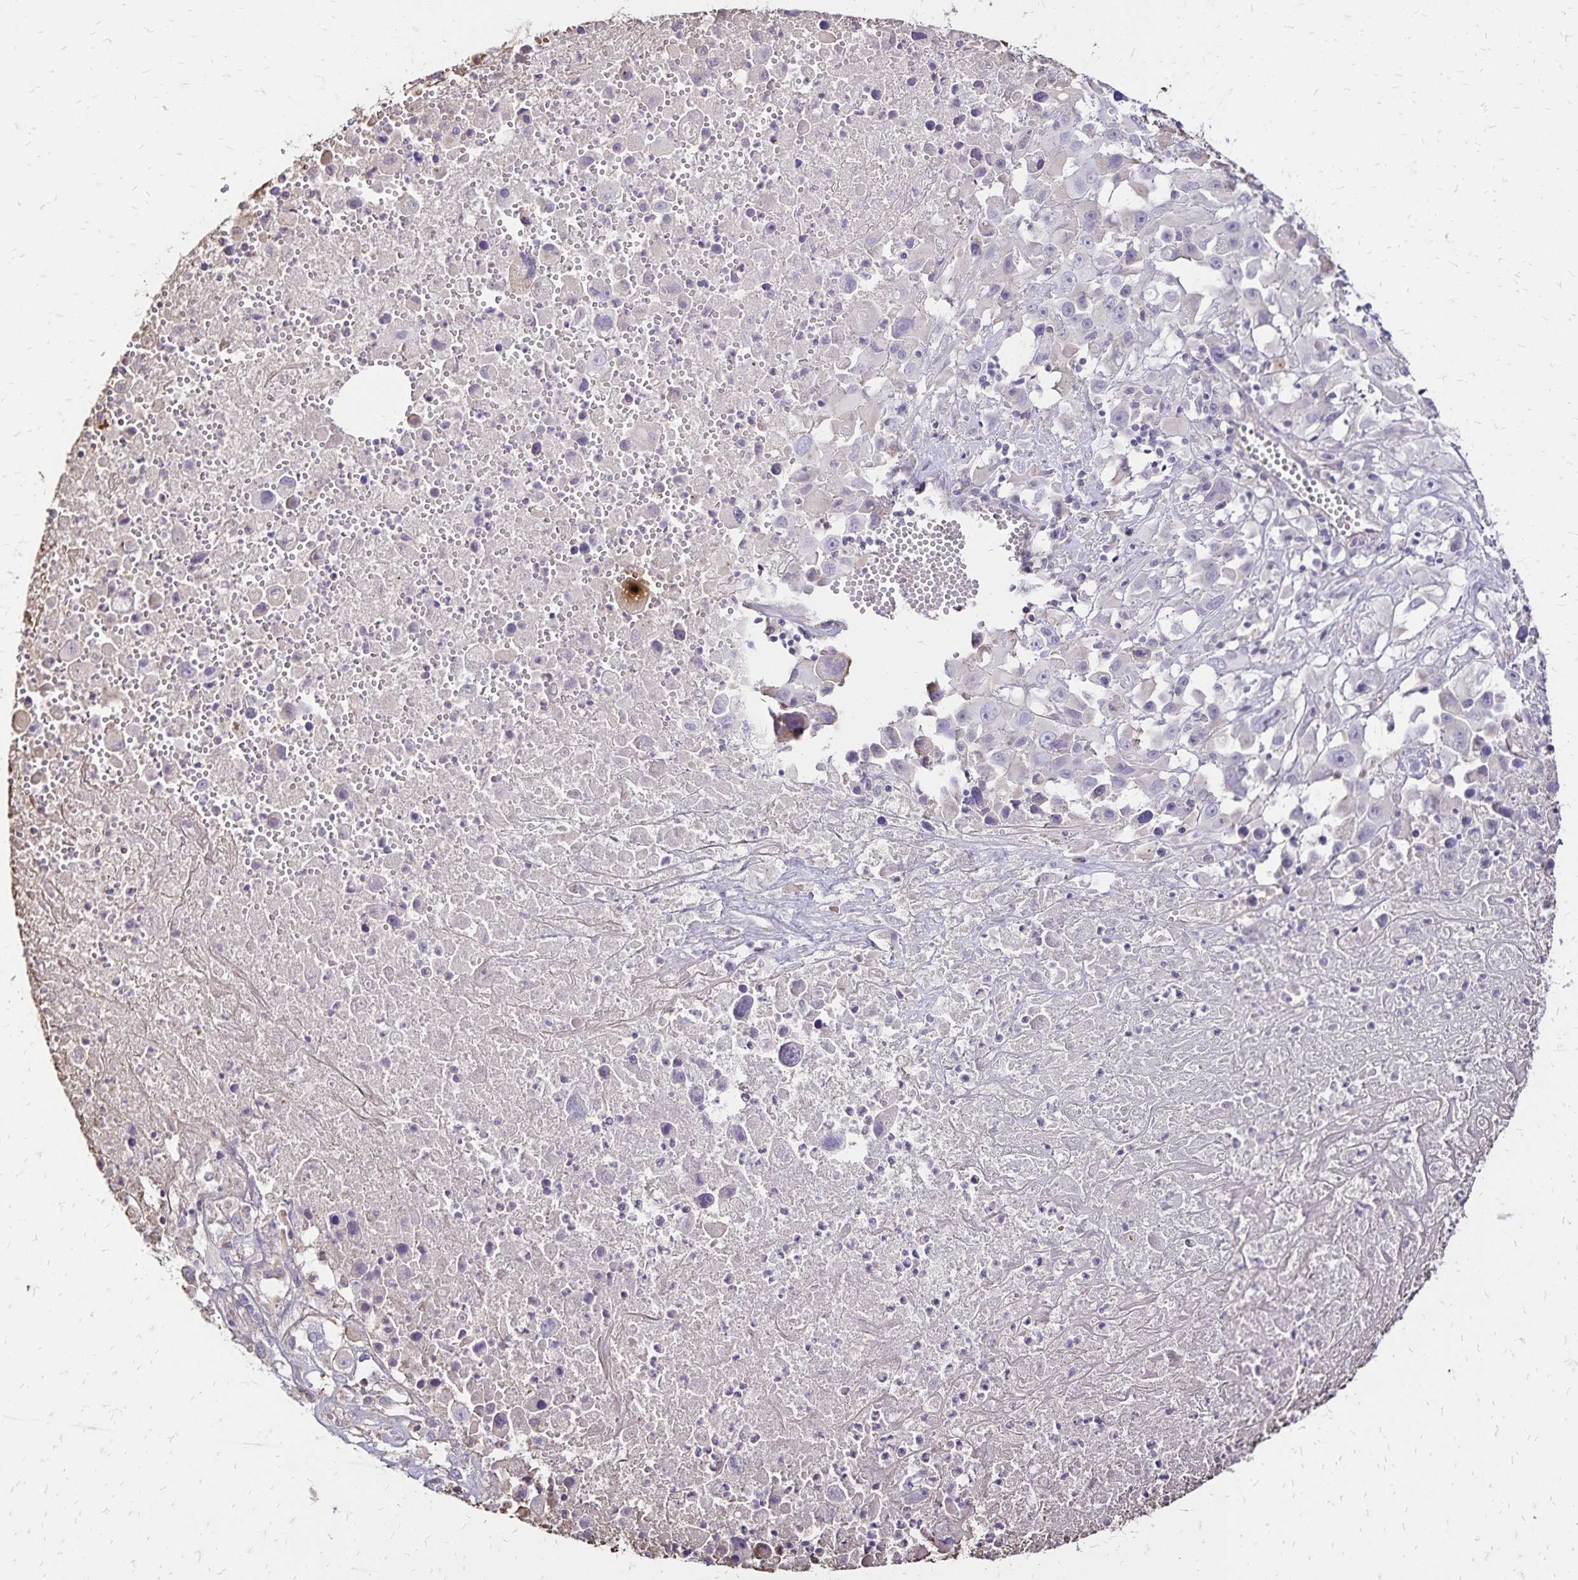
{"staining": {"intensity": "negative", "quantity": "none", "location": "none"}, "tissue": "melanoma", "cell_type": "Tumor cells", "image_type": "cancer", "snomed": [{"axis": "morphology", "description": "Malignant melanoma, Metastatic site"}, {"axis": "topography", "description": "Soft tissue"}], "caption": "The micrograph shows no significant staining in tumor cells of melanoma.", "gene": "KISS1", "patient": {"sex": "male", "age": 50}}